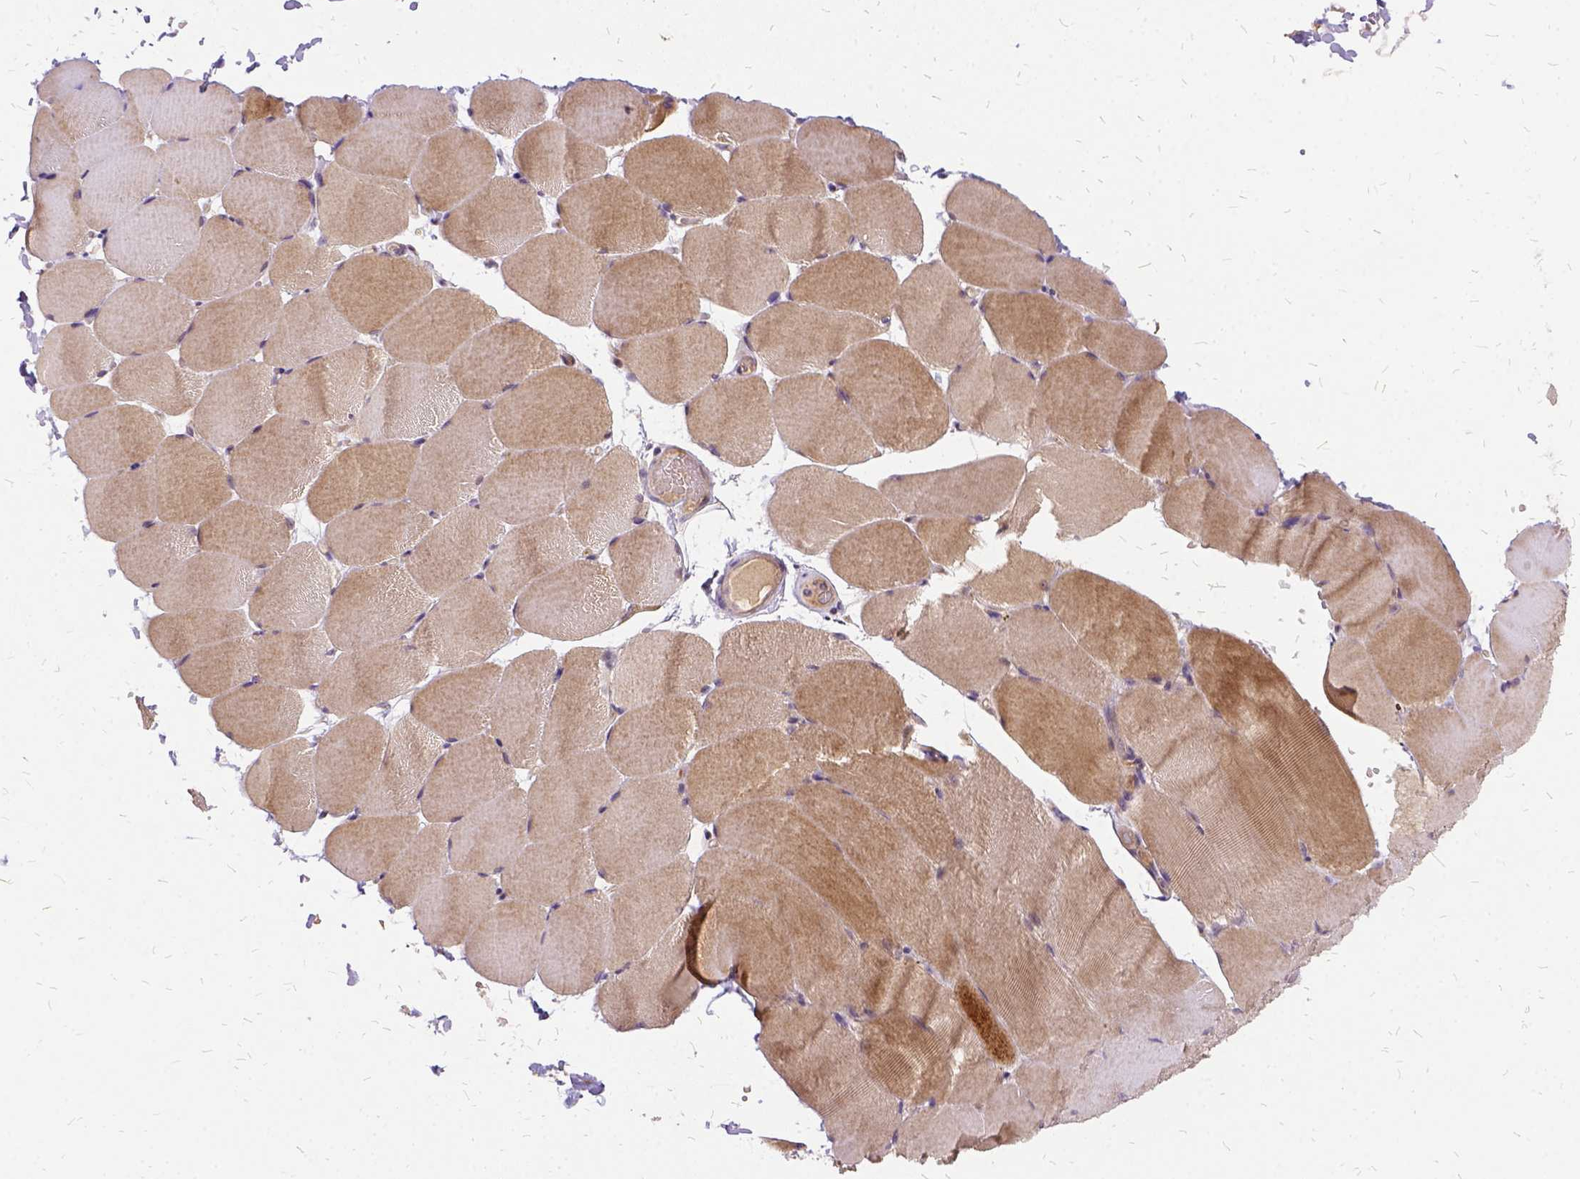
{"staining": {"intensity": "moderate", "quantity": "25%-75%", "location": "cytoplasmic/membranous"}, "tissue": "skeletal muscle", "cell_type": "Myocytes", "image_type": "normal", "snomed": [{"axis": "morphology", "description": "Normal tissue, NOS"}, {"axis": "topography", "description": "Skeletal muscle"}], "caption": "Benign skeletal muscle was stained to show a protein in brown. There is medium levels of moderate cytoplasmic/membranous expression in approximately 25%-75% of myocytes.", "gene": "ILRUN", "patient": {"sex": "female", "age": 37}}